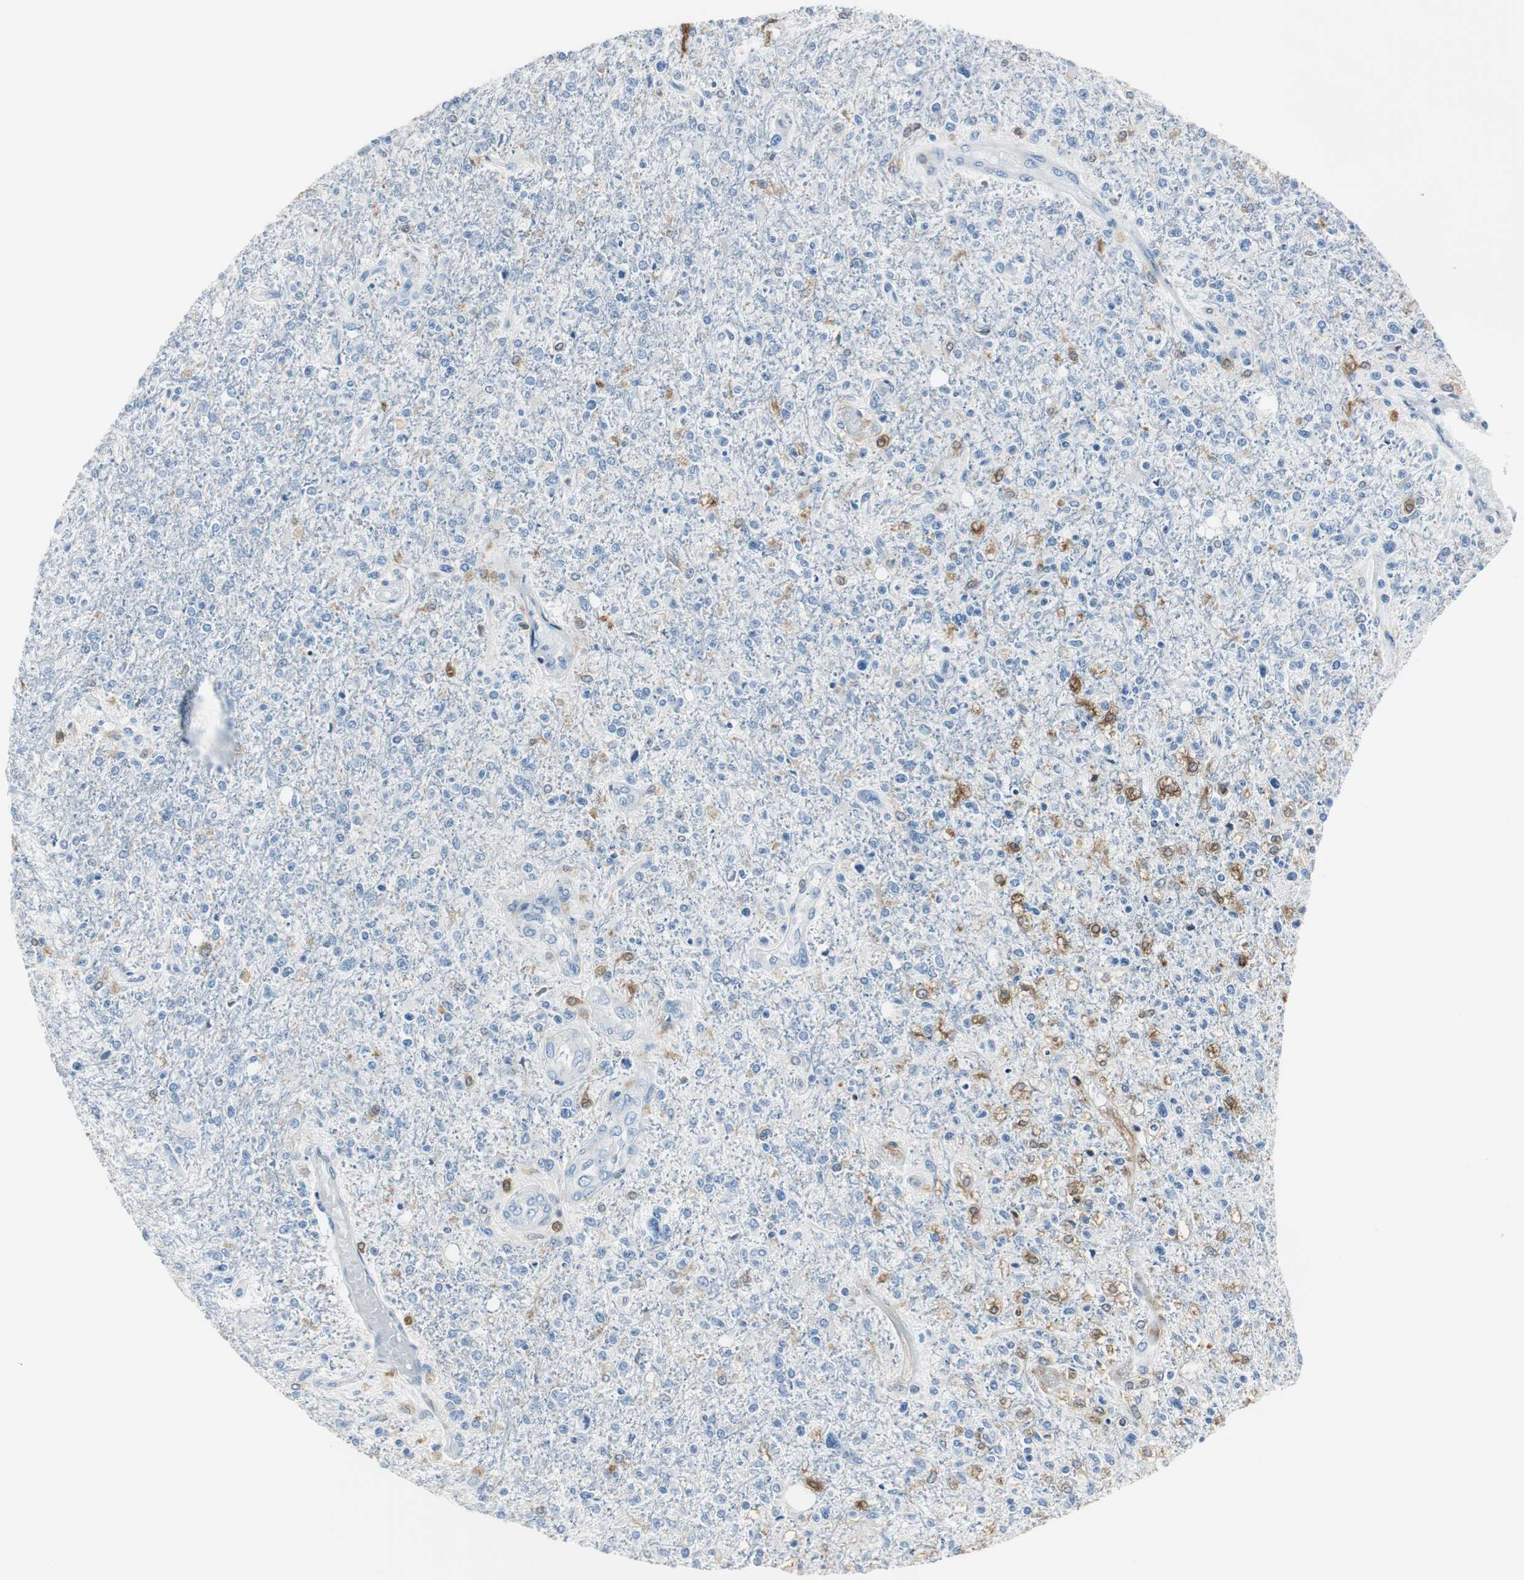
{"staining": {"intensity": "negative", "quantity": "none", "location": "none"}, "tissue": "glioma", "cell_type": "Tumor cells", "image_type": "cancer", "snomed": [{"axis": "morphology", "description": "Glioma, malignant, High grade"}, {"axis": "topography", "description": "Cerebral cortex"}], "caption": "Tumor cells show no significant protein staining in glioma. (Stains: DAB IHC with hematoxylin counter stain, Microscopy: brightfield microscopy at high magnification).", "gene": "FBP1", "patient": {"sex": "male", "age": 76}}